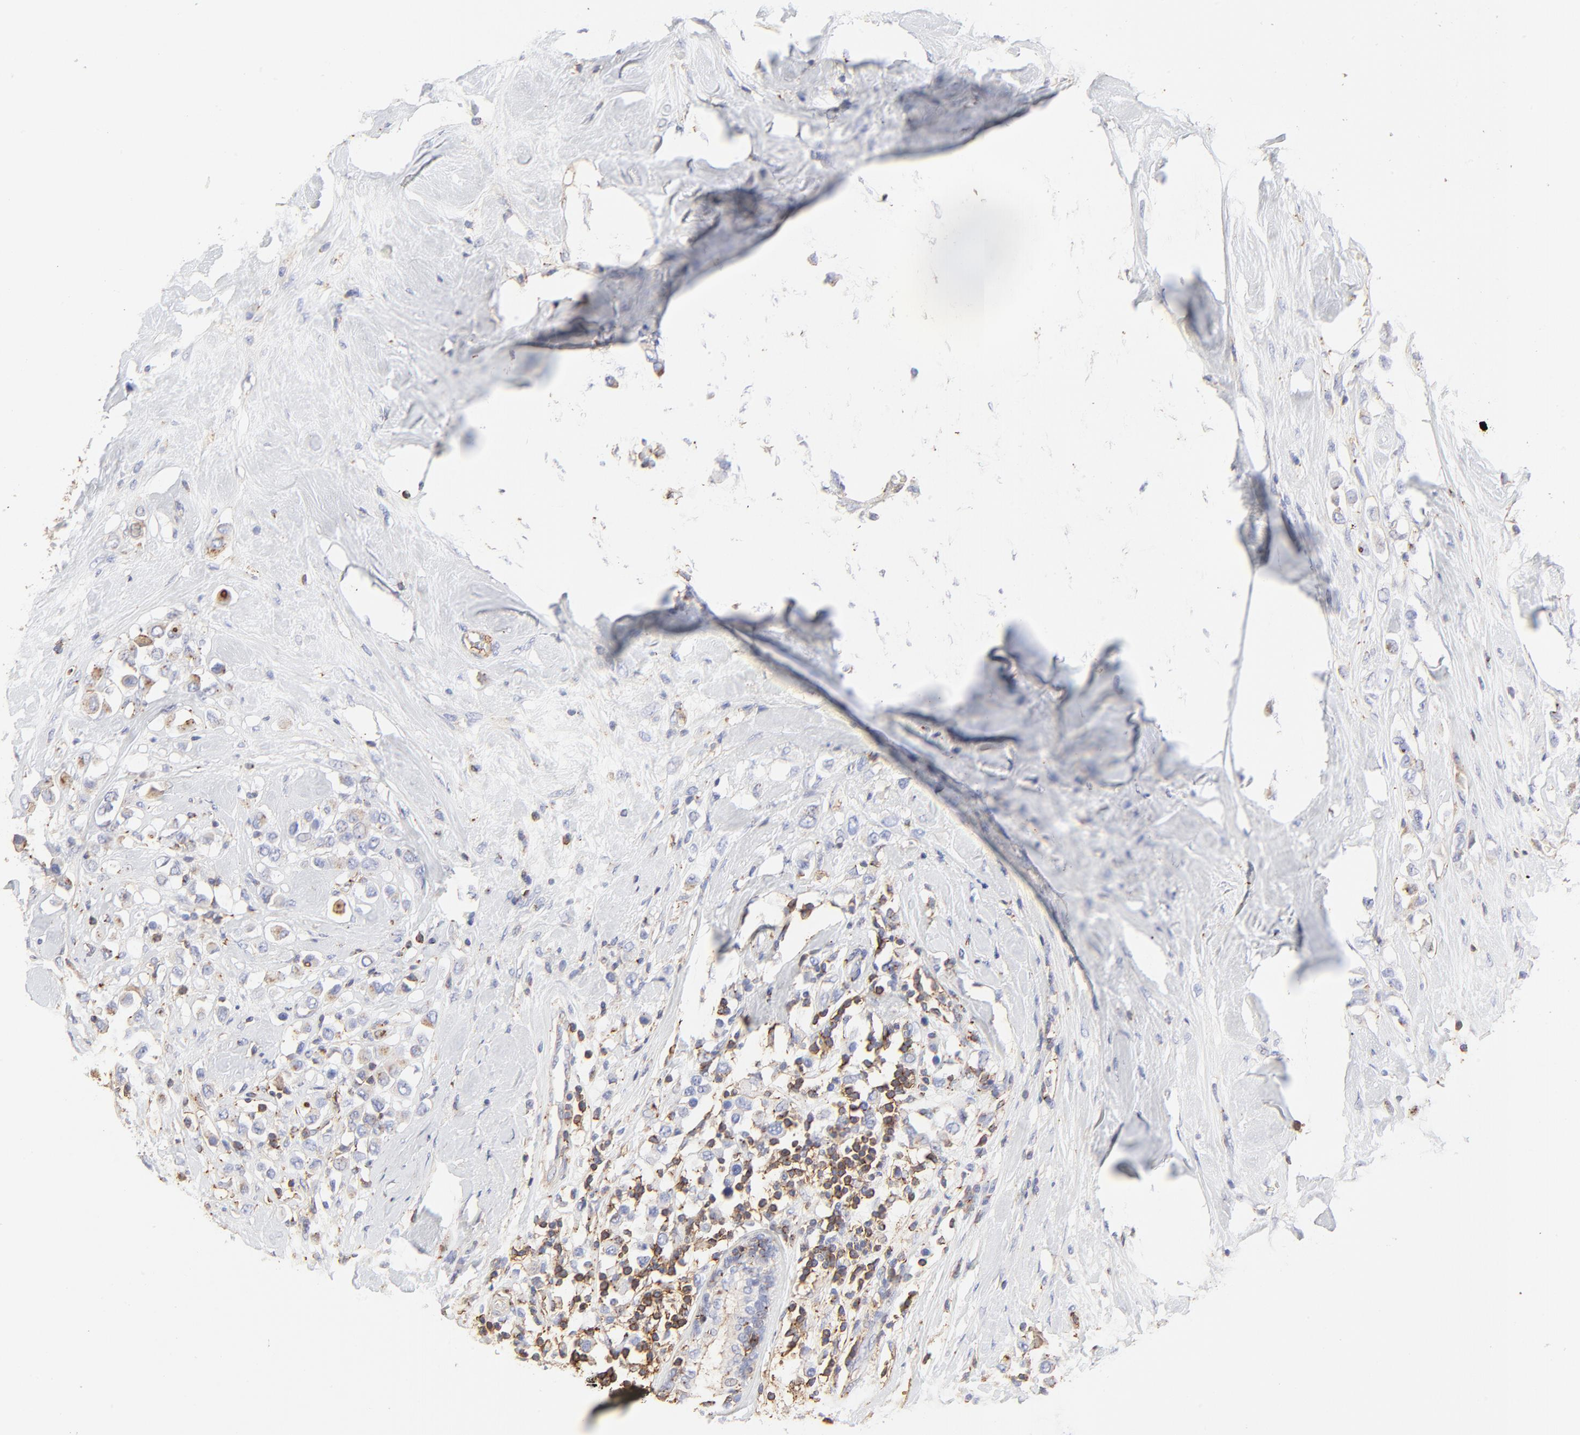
{"staining": {"intensity": "moderate", "quantity": "25%-75%", "location": "cytoplasmic/membranous"}, "tissue": "breast cancer", "cell_type": "Tumor cells", "image_type": "cancer", "snomed": [{"axis": "morphology", "description": "Duct carcinoma"}, {"axis": "topography", "description": "Breast"}], "caption": "Human infiltrating ductal carcinoma (breast) stained with a protein marker reveals moderate staining in tumor cells.", "gene": "ANXA6", "patient": {"sex": "female", "age": 61}}